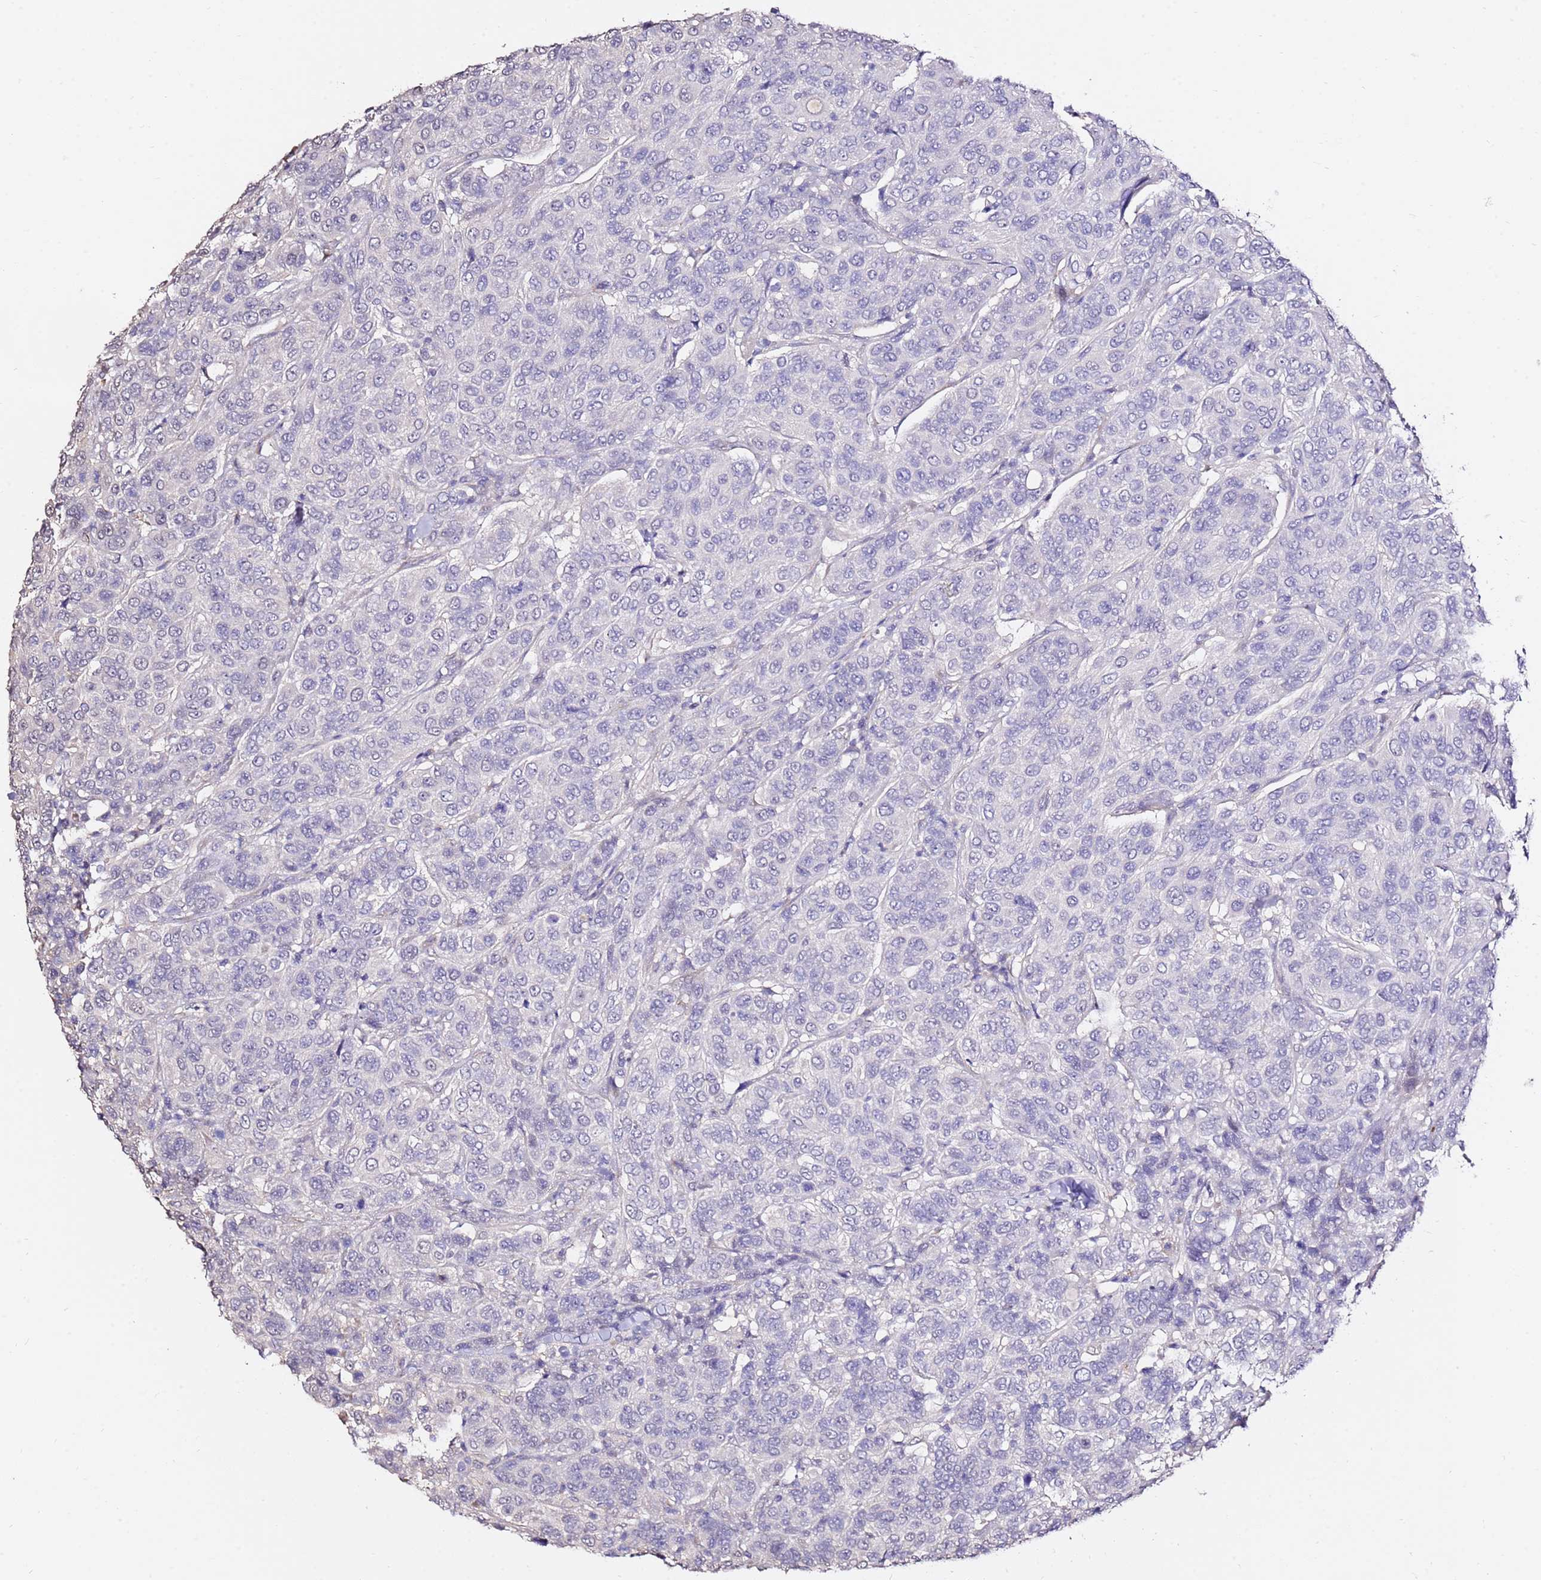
{"staining": {"intensity": "negative", "quantity": "none", "location": "none"}, "tissue": "breast cancer", "cell_type": "Tumor cells", "image_type": "cancer", "snomed": [{"axis": "morphology", "description": "Duct carcinoma"}, {"axis": "topography", "description": "Breast"}], "caption": "The micrograph displays no staining of tumor cells in breast cancer.", "gene": "ART5", "patient": {"sex": "female", "age": 55}}